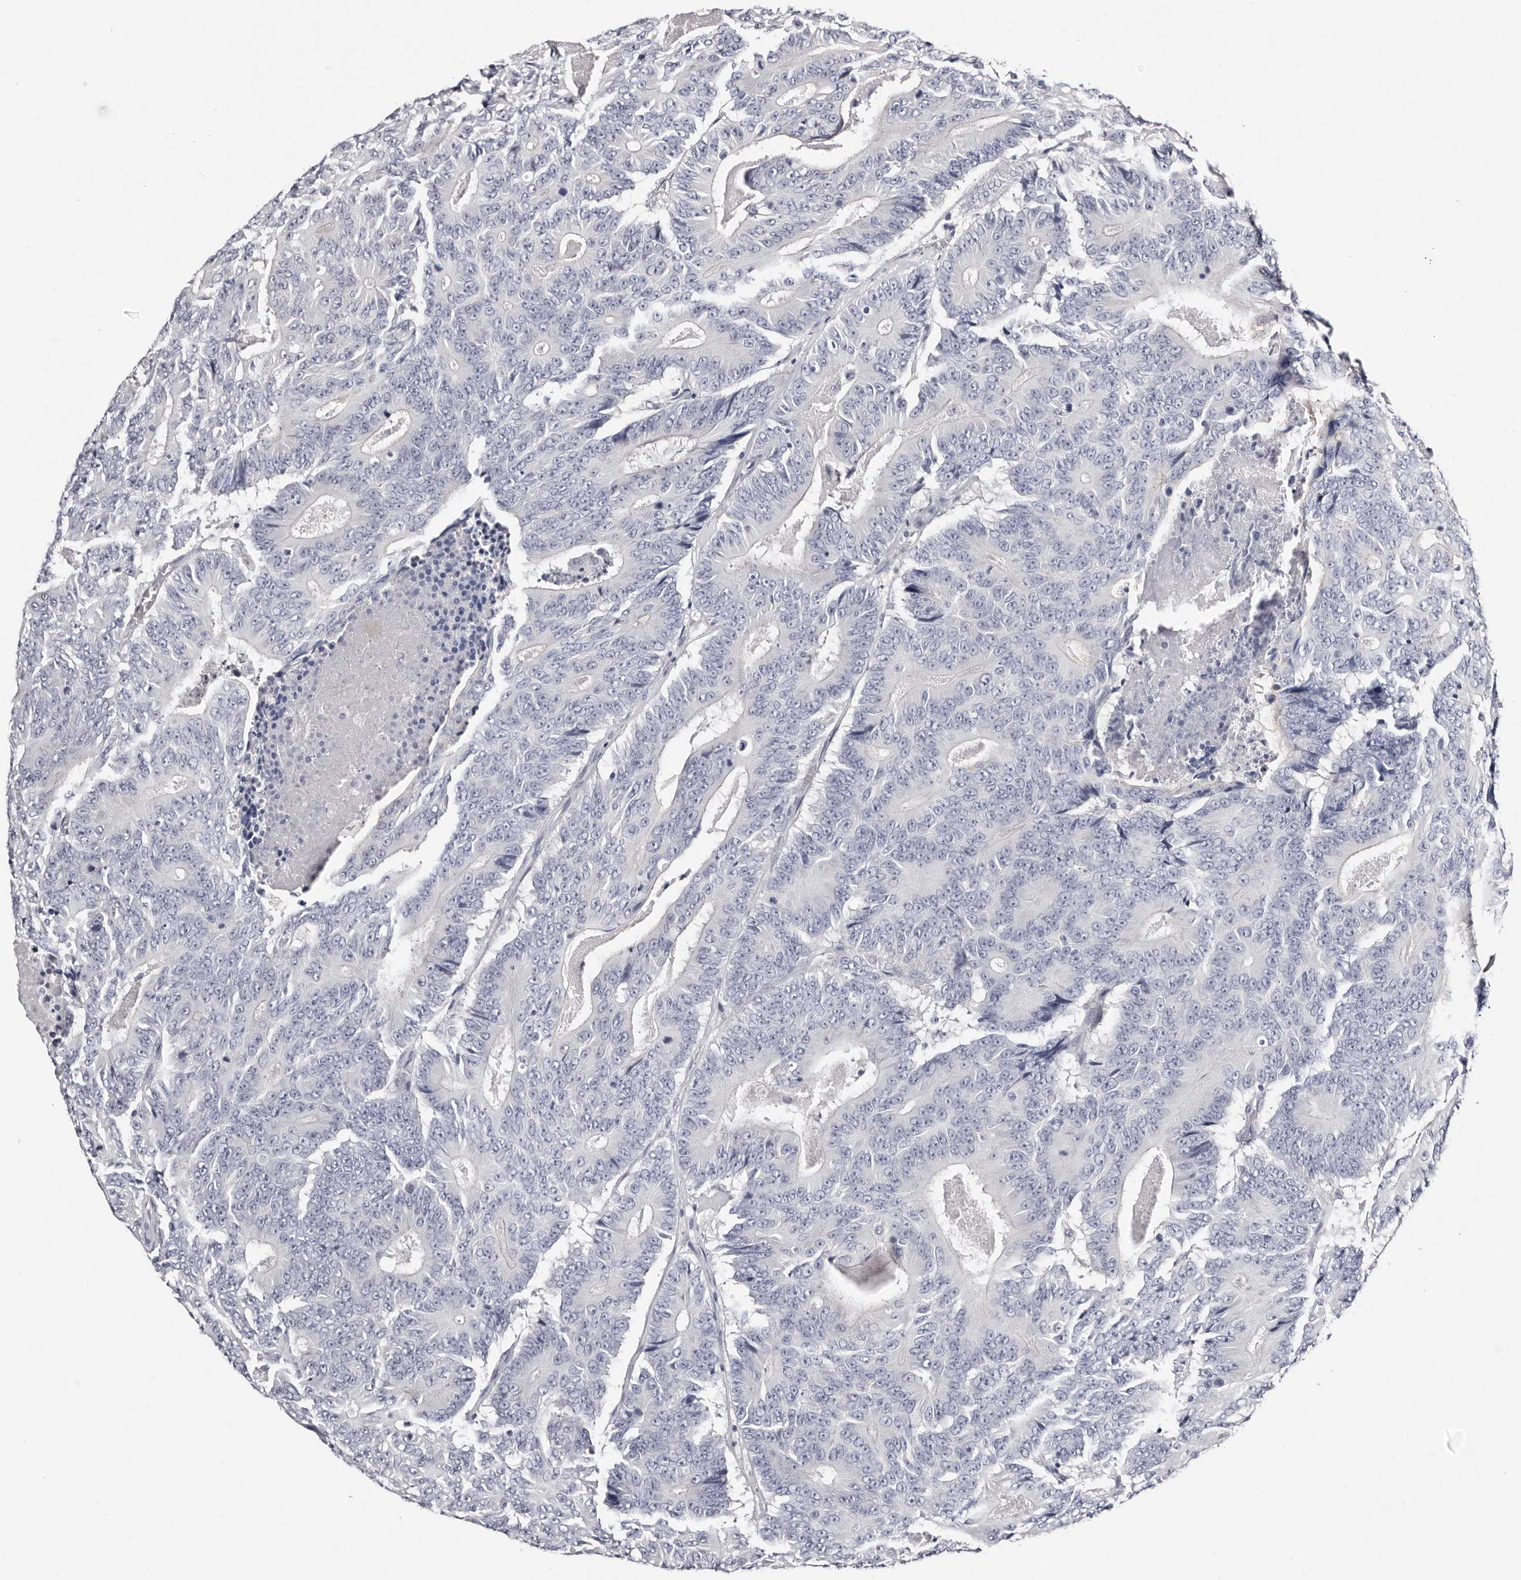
{"staining": {"intensity": "negative", "quantity": "none", "location": "none"}, "tissue": "colorectal cancer", "cell_type": "Tumor cells", "image_type": "cancer", "snomed": [{"axis": "morphology", "description": "Adenocarcinoma, NOS"}, {"axis": "topography", "description": "Colon"}], "caption": "Human colorectal adenocarcinoma stained for a protein using immunohistochemistry (IHC) shows no staining in tumor cells.", "gene": "ROM1", "patient": {"sex": "male", "age": 83}}